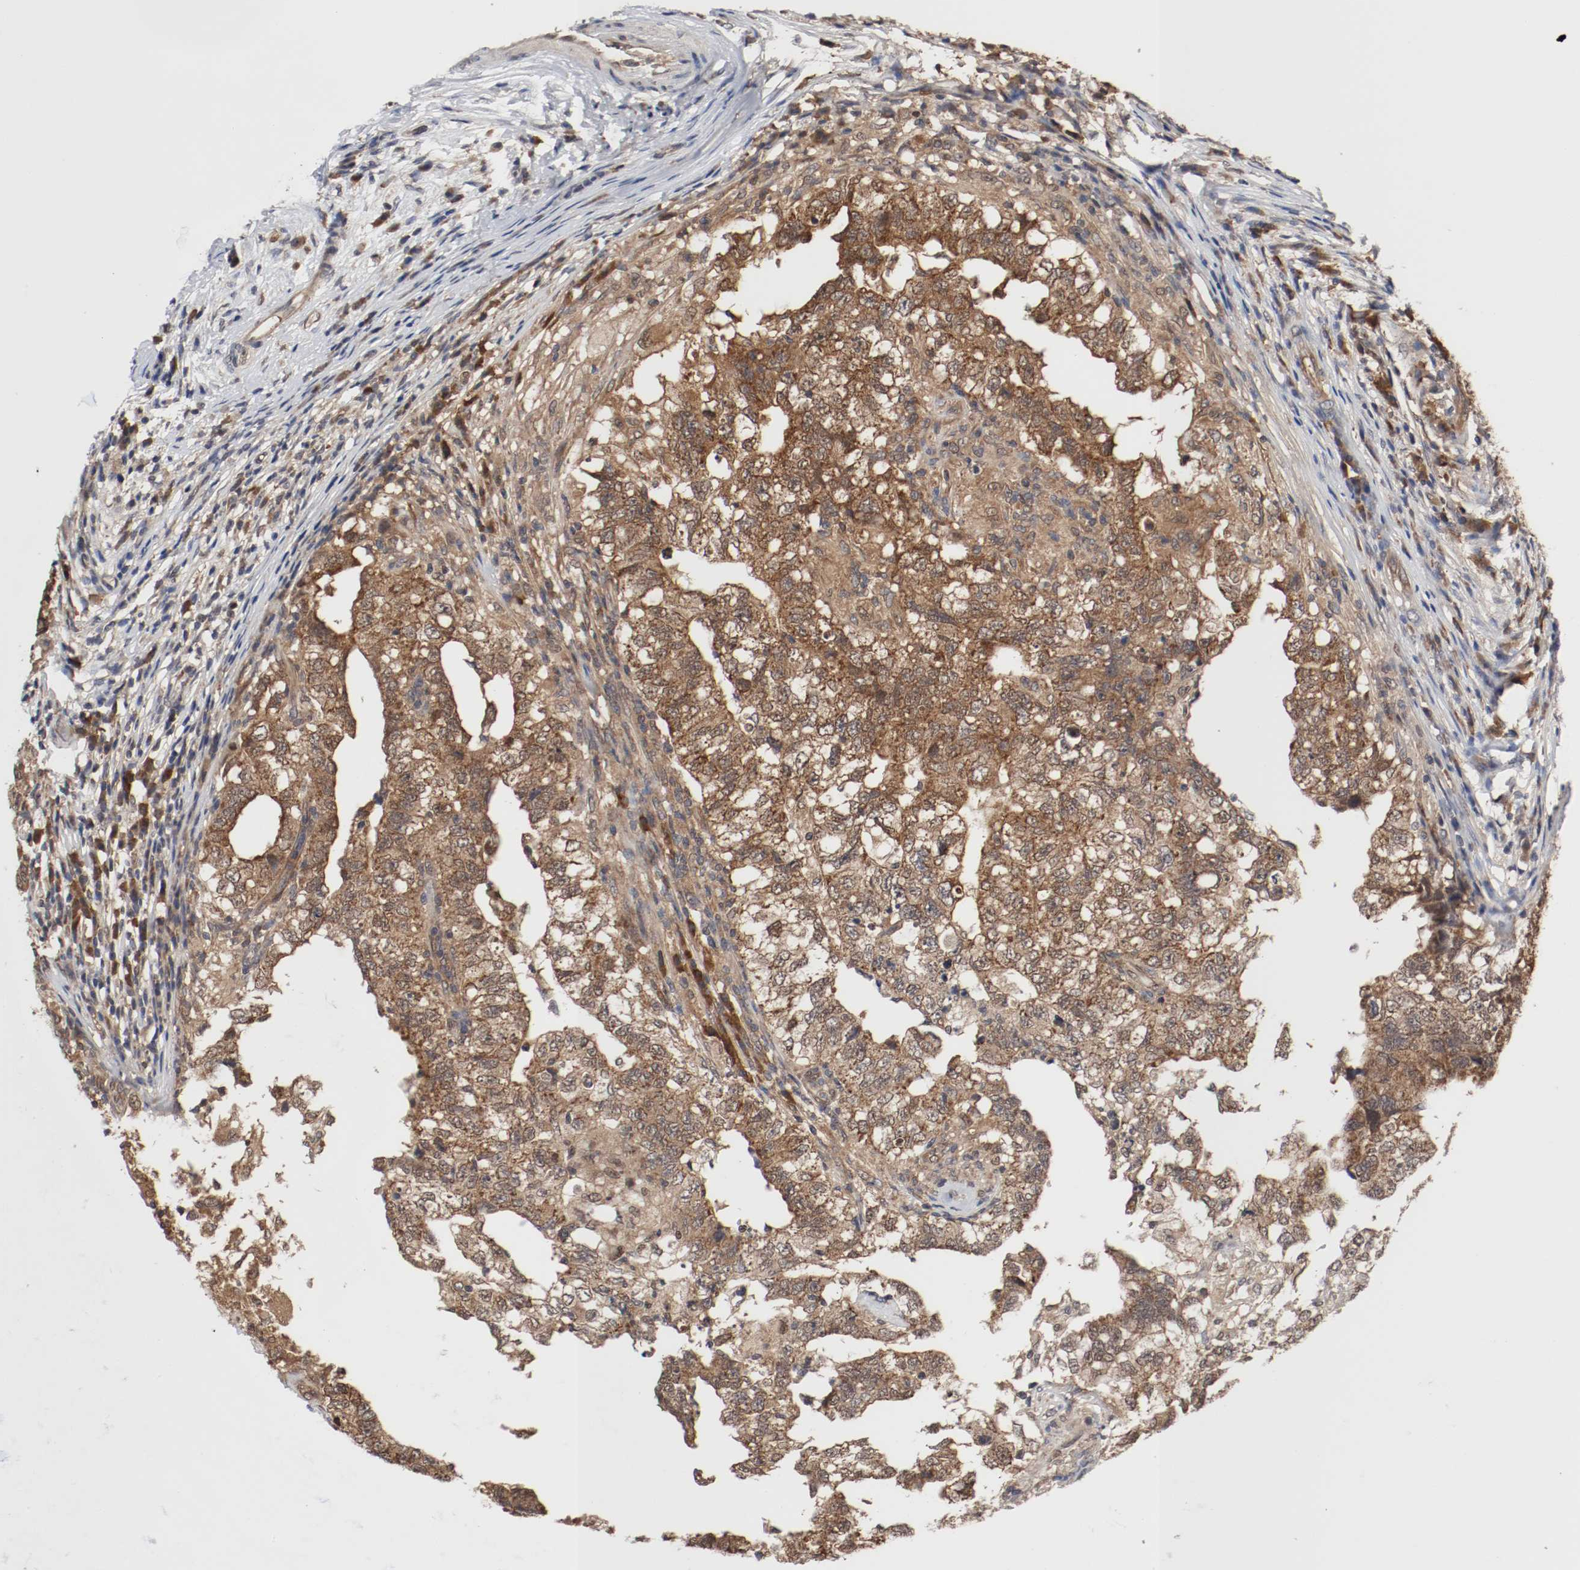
{"staining": {"intensity": "moderate", "quantity": ">75%", "location": "cytoplasmic/membranous"}, "tissue": "testis cancer", "cell_type": "Tumor cells", "image_type": "cancer", "snomed": [{"axis": "morphology", "description": "Carcinoma, Embryonal, NOS"}, {"axis": "topography", "description": "Testis"}], "caption": "Immunohistochemical staining of embryonal carcinoma (testis) displays moderate cytoplasmic/membranous protein expression in approximately >75% of tumor cells.", "gene": "AFG3L2", "patient": {"sex": "male", "age": 21}}